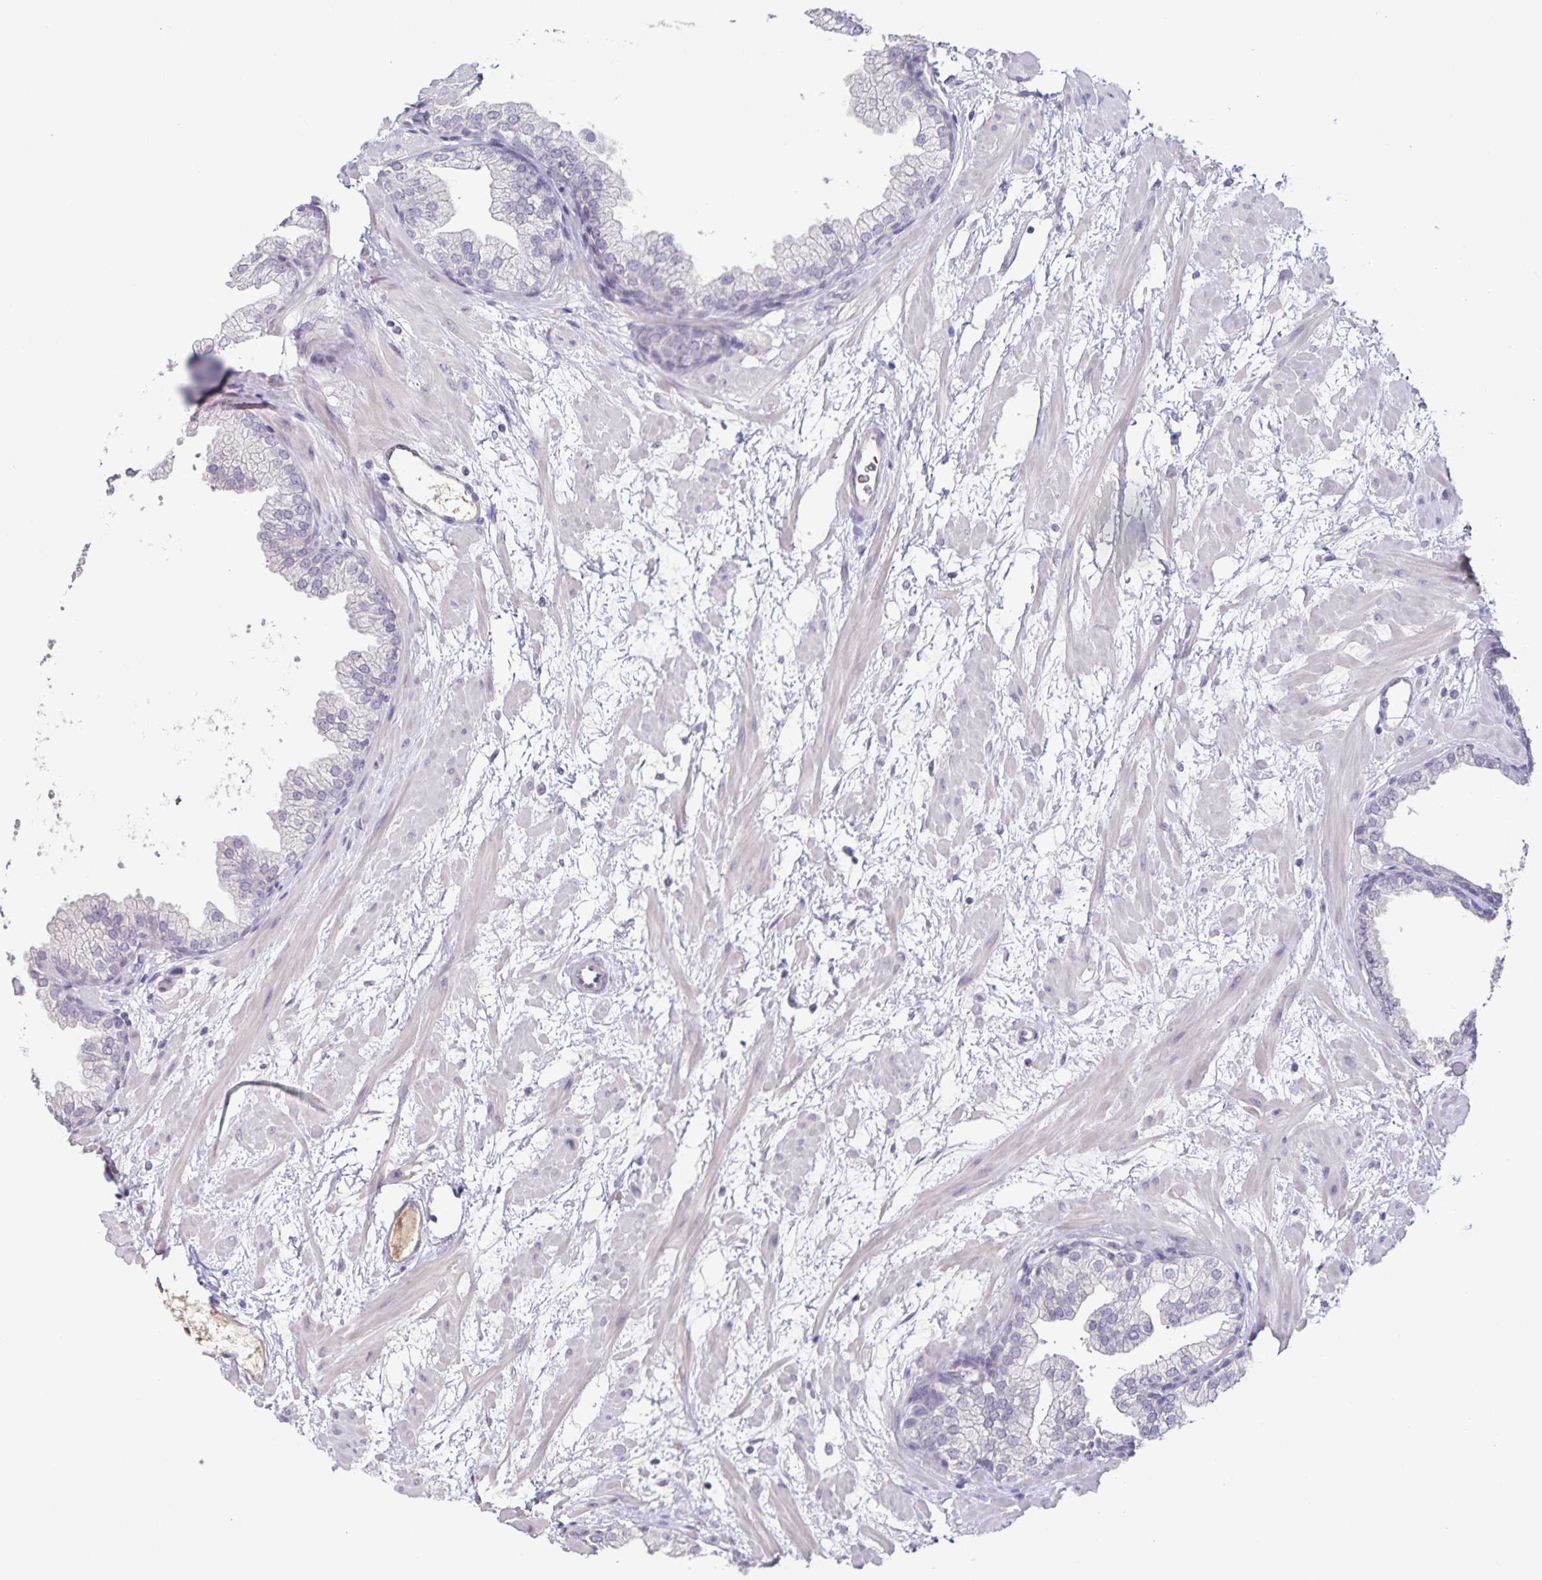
{"staining": {"intensity": "negative", "quantity": "none", "location": "none"}, "tissue": "prostate", "cell_type": "Glandular cells", "image_type": "normal", "snomed": [{"axis": "morphology", "description": "Normal tissue, NOS"}, {"axis": "topography", "description": "Prostate"}], "caption": "This is an IHC photomicrograph of benign prostate. There is no positivity in glandular cells.", "gene": "INSL5", "patient": {"sex": "male", "age": 37}}